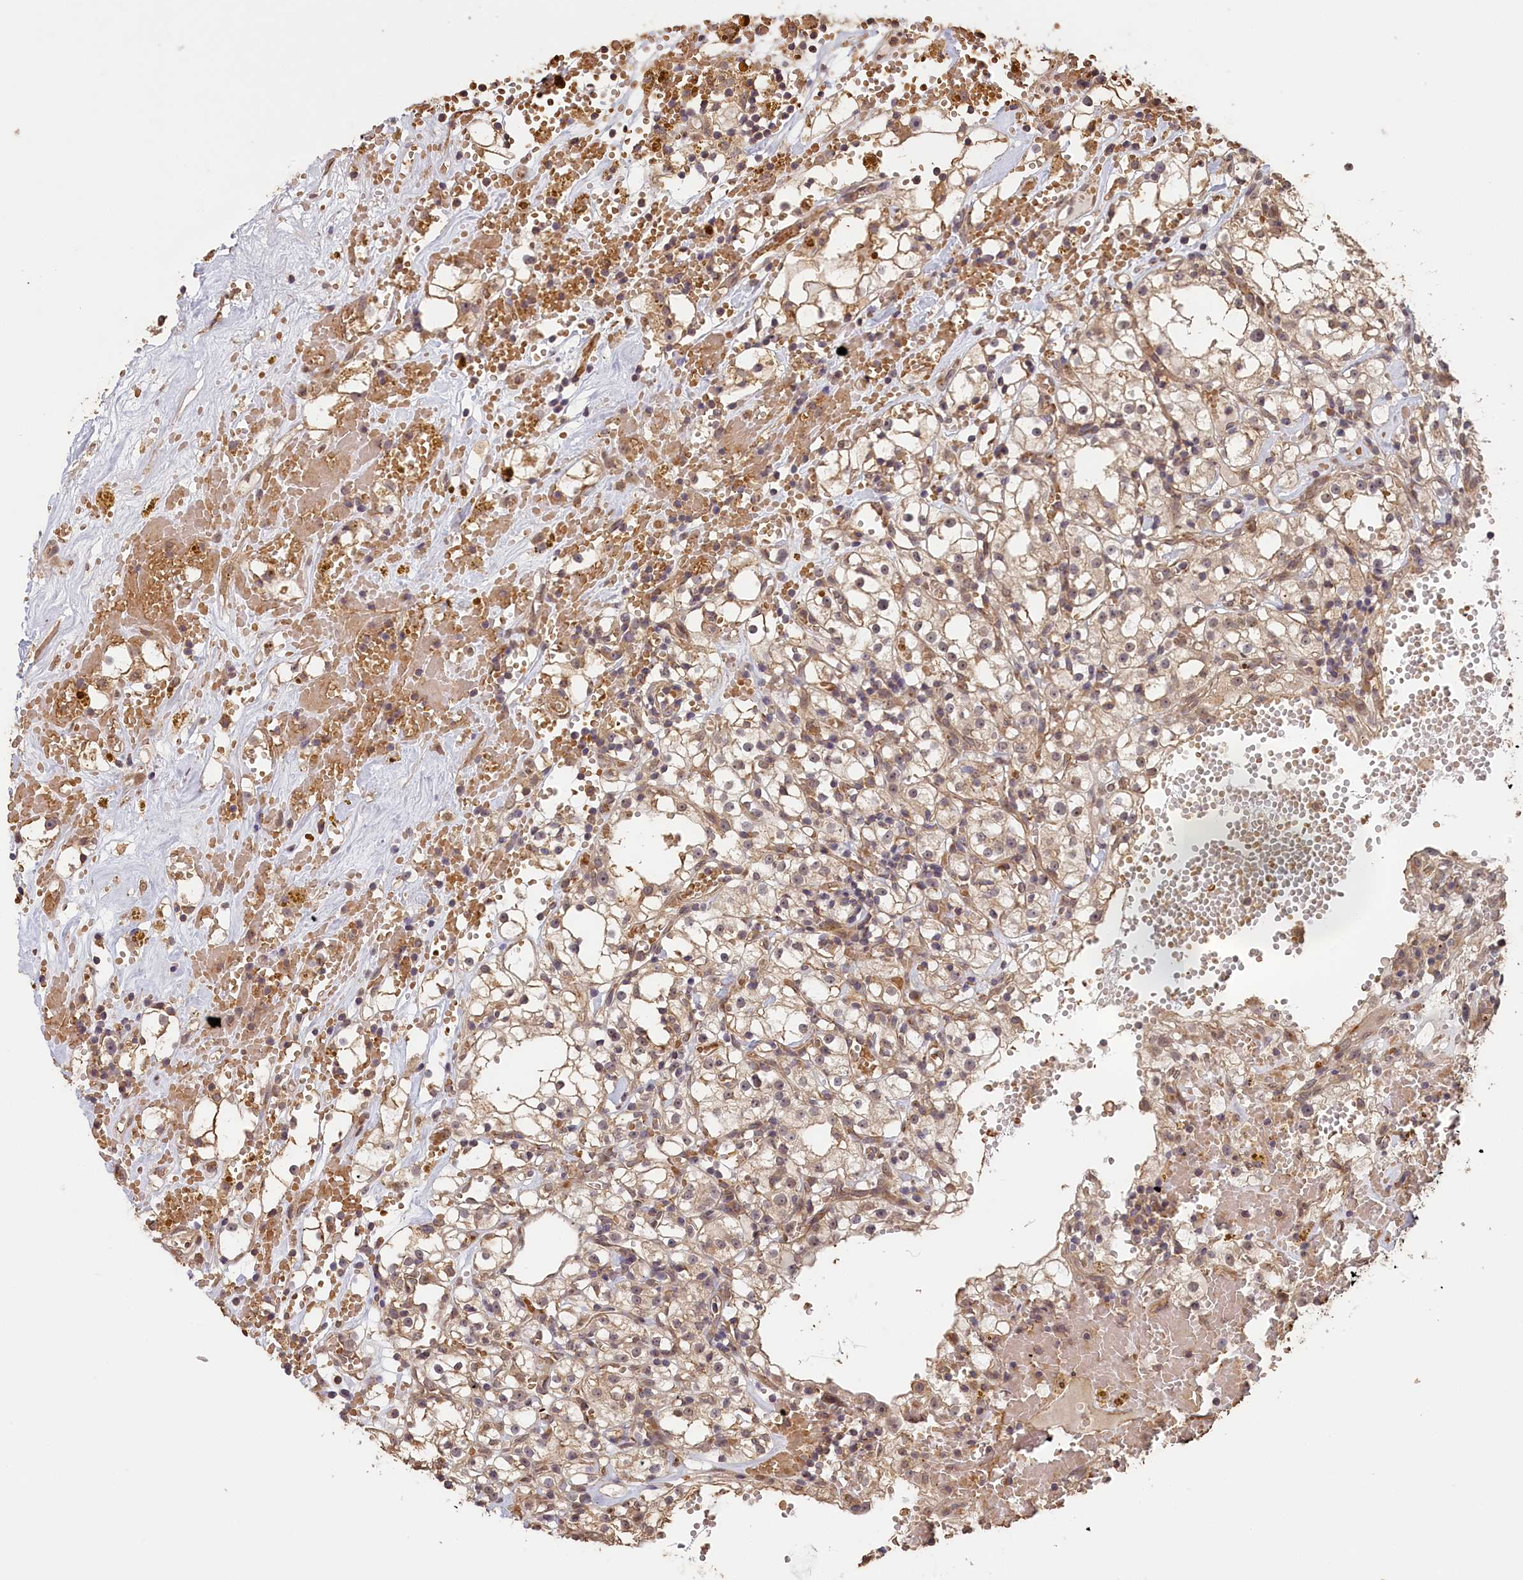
{"staining": {"intensity": "weak", "quantity": ">75%", "location": "cytoplasmic/membranous"}, "tissue": "renal cancer", "cell_type": "Tumor cells", "image_type": "cancer", "snomed": [{"axis": "morphology", "description": "Adenocarcinoma, NOS"}, {"axis": "topography", "description": "Kidney"}], "caption": "This micrograph exhibits IHC staining of human adenocarcinoma (renal), with low weak cytoplasmic/membranous positivity in about >75% of tumor cells.", "gene": "STX16", "patient": {"sex": "male", "age": 56}}